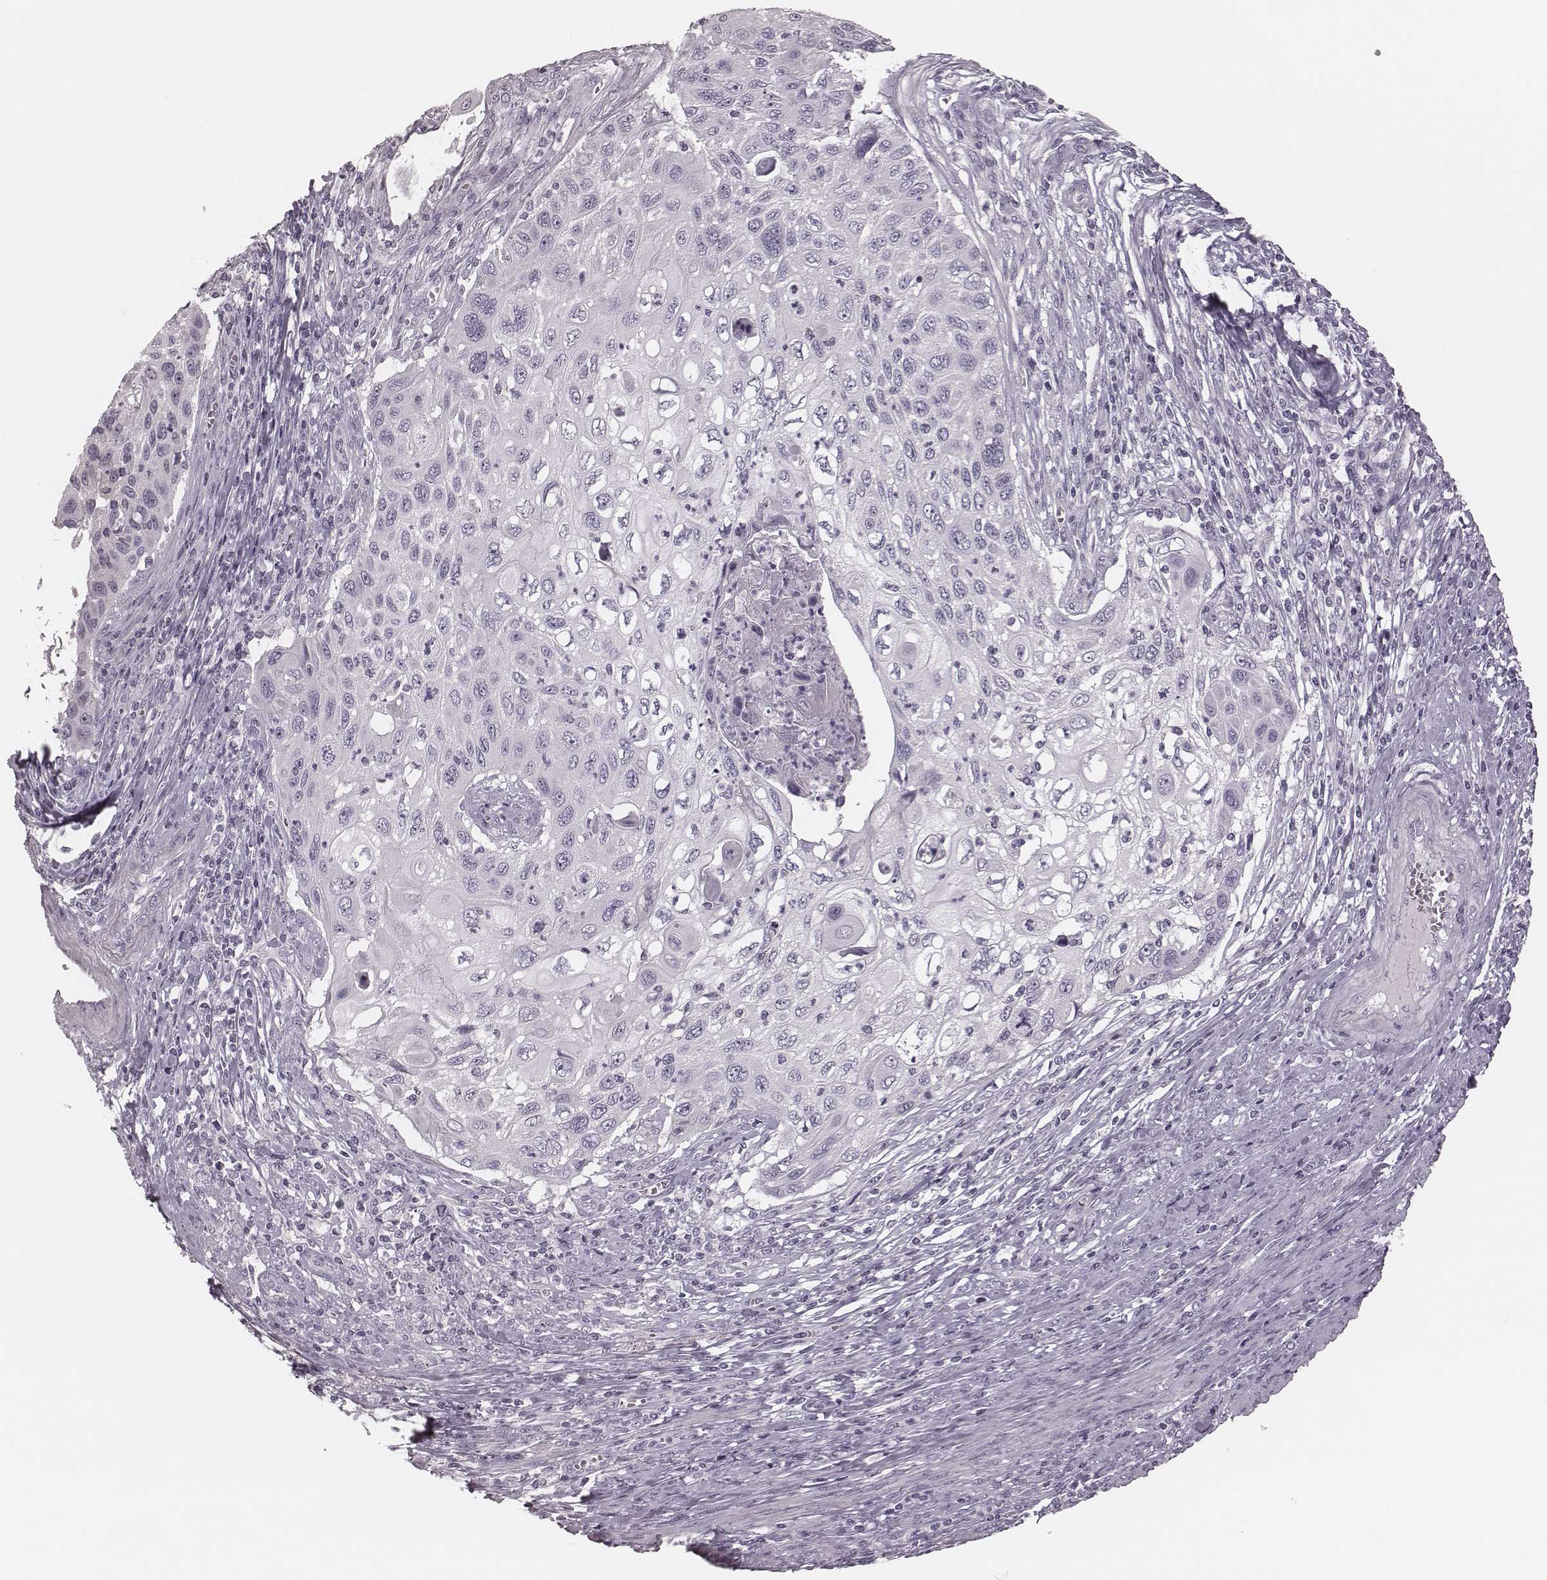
{"staining": {"intensity": "negative", "quantity": "none", "location": "none"}, "tissue": "cervical cancer", "cell_type": "Tumor cells", "image_type": "cancer", "snomed": [{"axis": "morphology", "description": "Squamous cell carcinoma, NOS"}, {"axis": "topography", "description": "Cervix"}], "caption": "IHC of human cervical cancer (squamous cell carcinoma) exhibits no positivity in tumor cells.", "gene": "SPA17", "patient": {"sex": "female", "age": 70}}